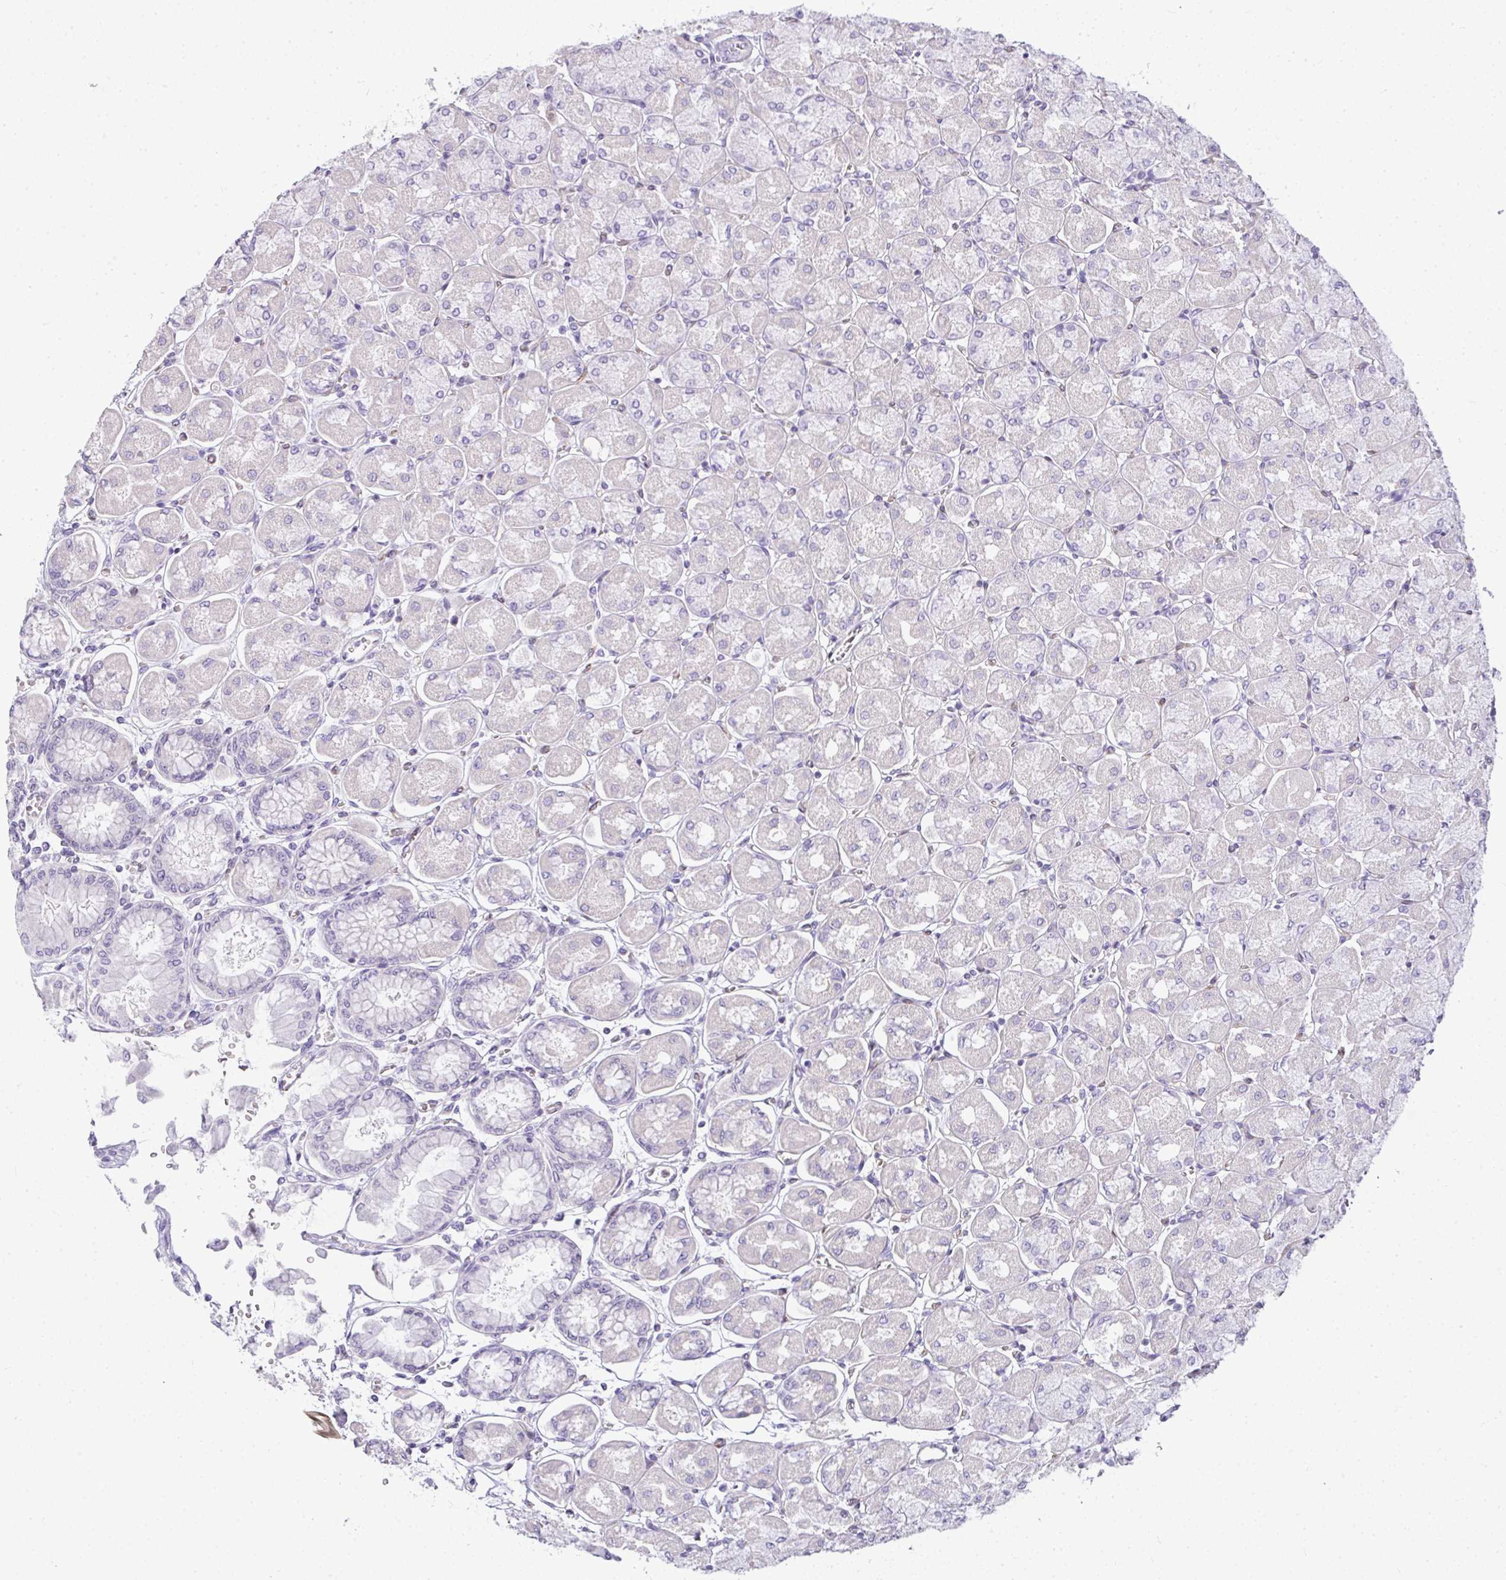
{"staining": {"intensity": "negative", "quantity": "none", "location": "none"}, "tissue": "stomach", "cell_type": "Glandular cells", "image_type": "normal", "snomed": [{"axis": "morphology", "description": "Normal tissue, NOS"}, {"axis": "topography", "description": "Stomach, upper"}], "caption": "IHC histopathology image of unremarkable stomach: human stomach stained with DAB demonstrates no significant protein staining in glandular cells.", "gene": "LIPE", "patient": {"sex": "female", "age": 56}}